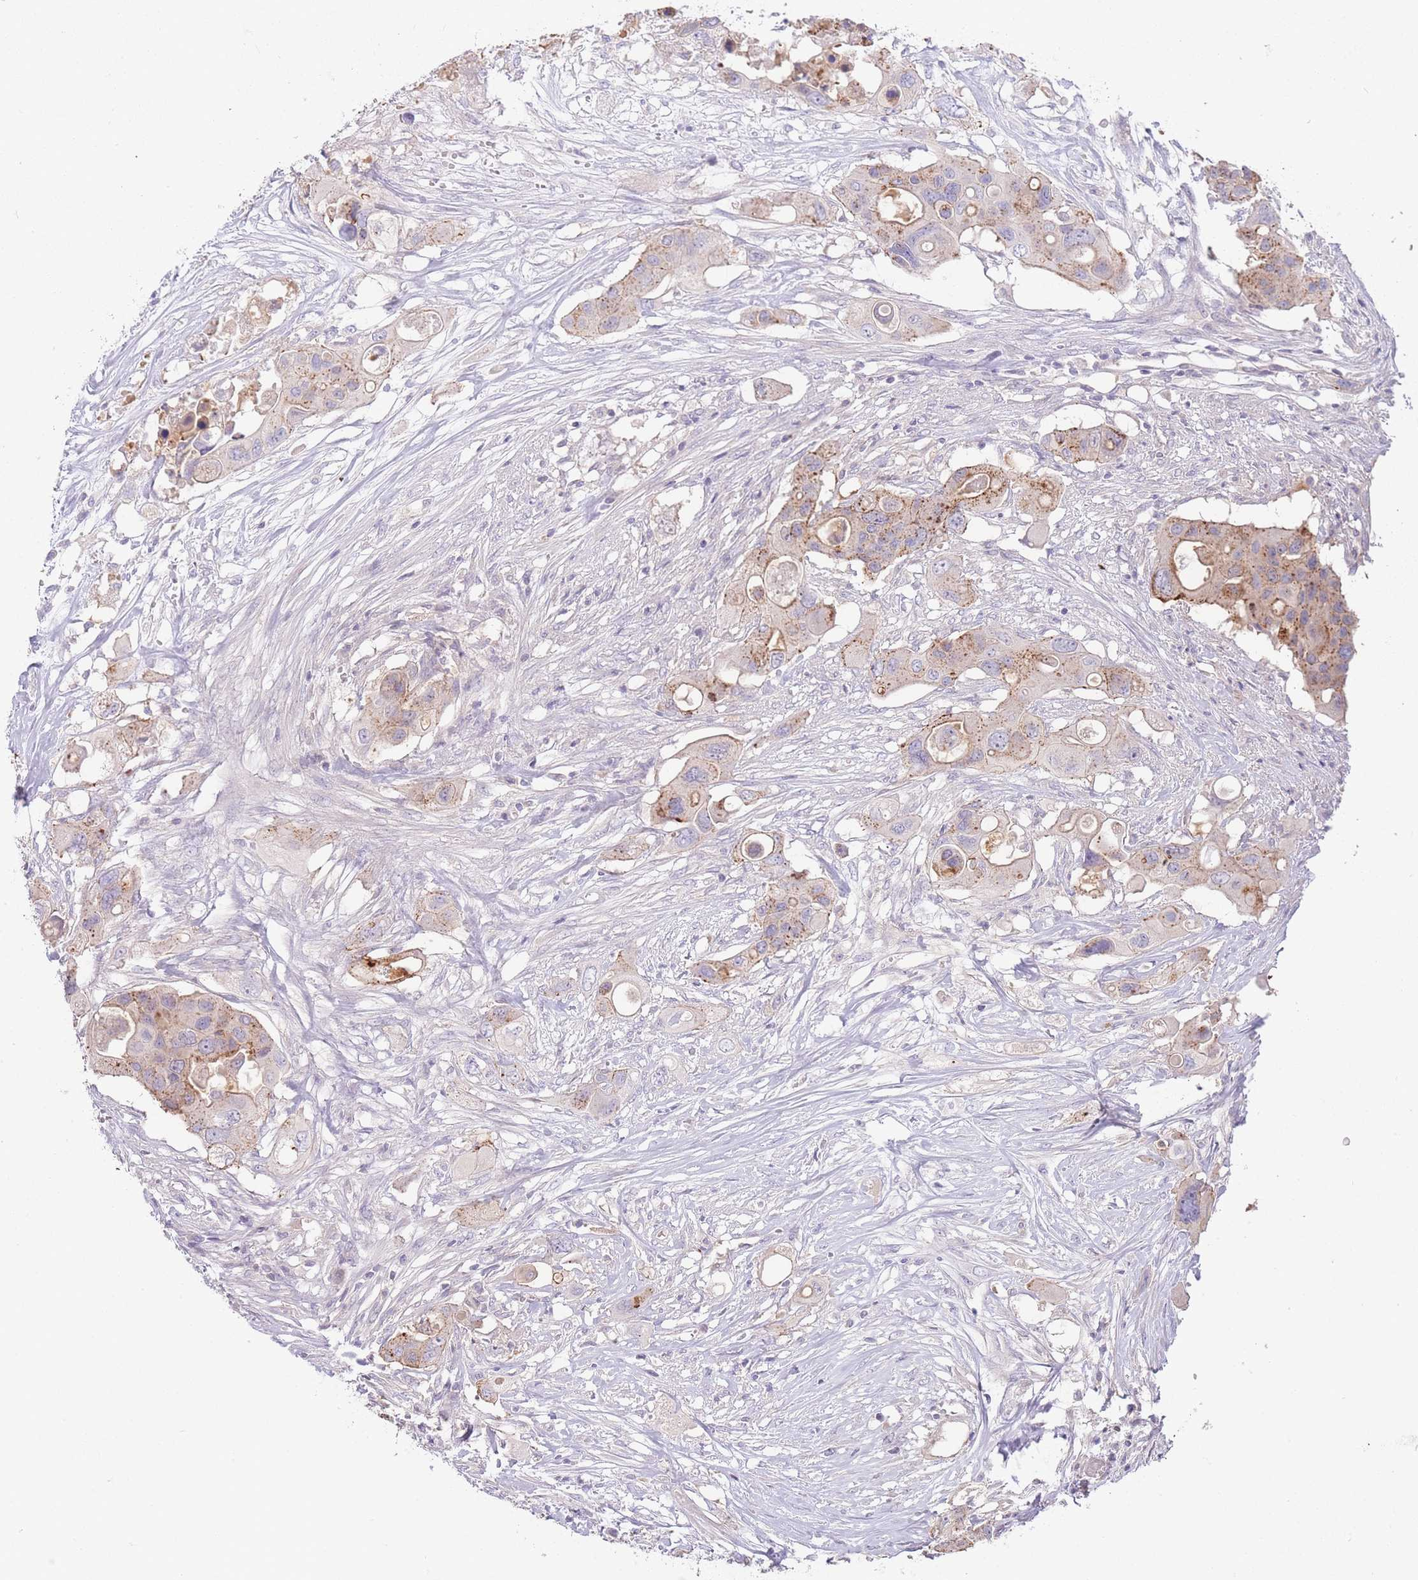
{"staining": {"intensity": "moderate", "quantity": "25%-75%", "location": "cytoplasmic/membranous"}, "tissue": "colorectal cancer", "cell_type": "Tumor cells", "image_type": "cancer", "snomed": [{"axis": "morphology", "description": "Adenocarcinoma, NOS"}, {"axis": "topography", "description": "Colon"}], "caption": "This is a micrograph of immunohistochemistry (IHC) staining of colorectal cancer (adenocarcinoma), which shows moderate staining in the cytoplasmic/membranous of tumor cells.", "gene": "SPHKAP", "patient": {"sex": "male", "age": 77}}